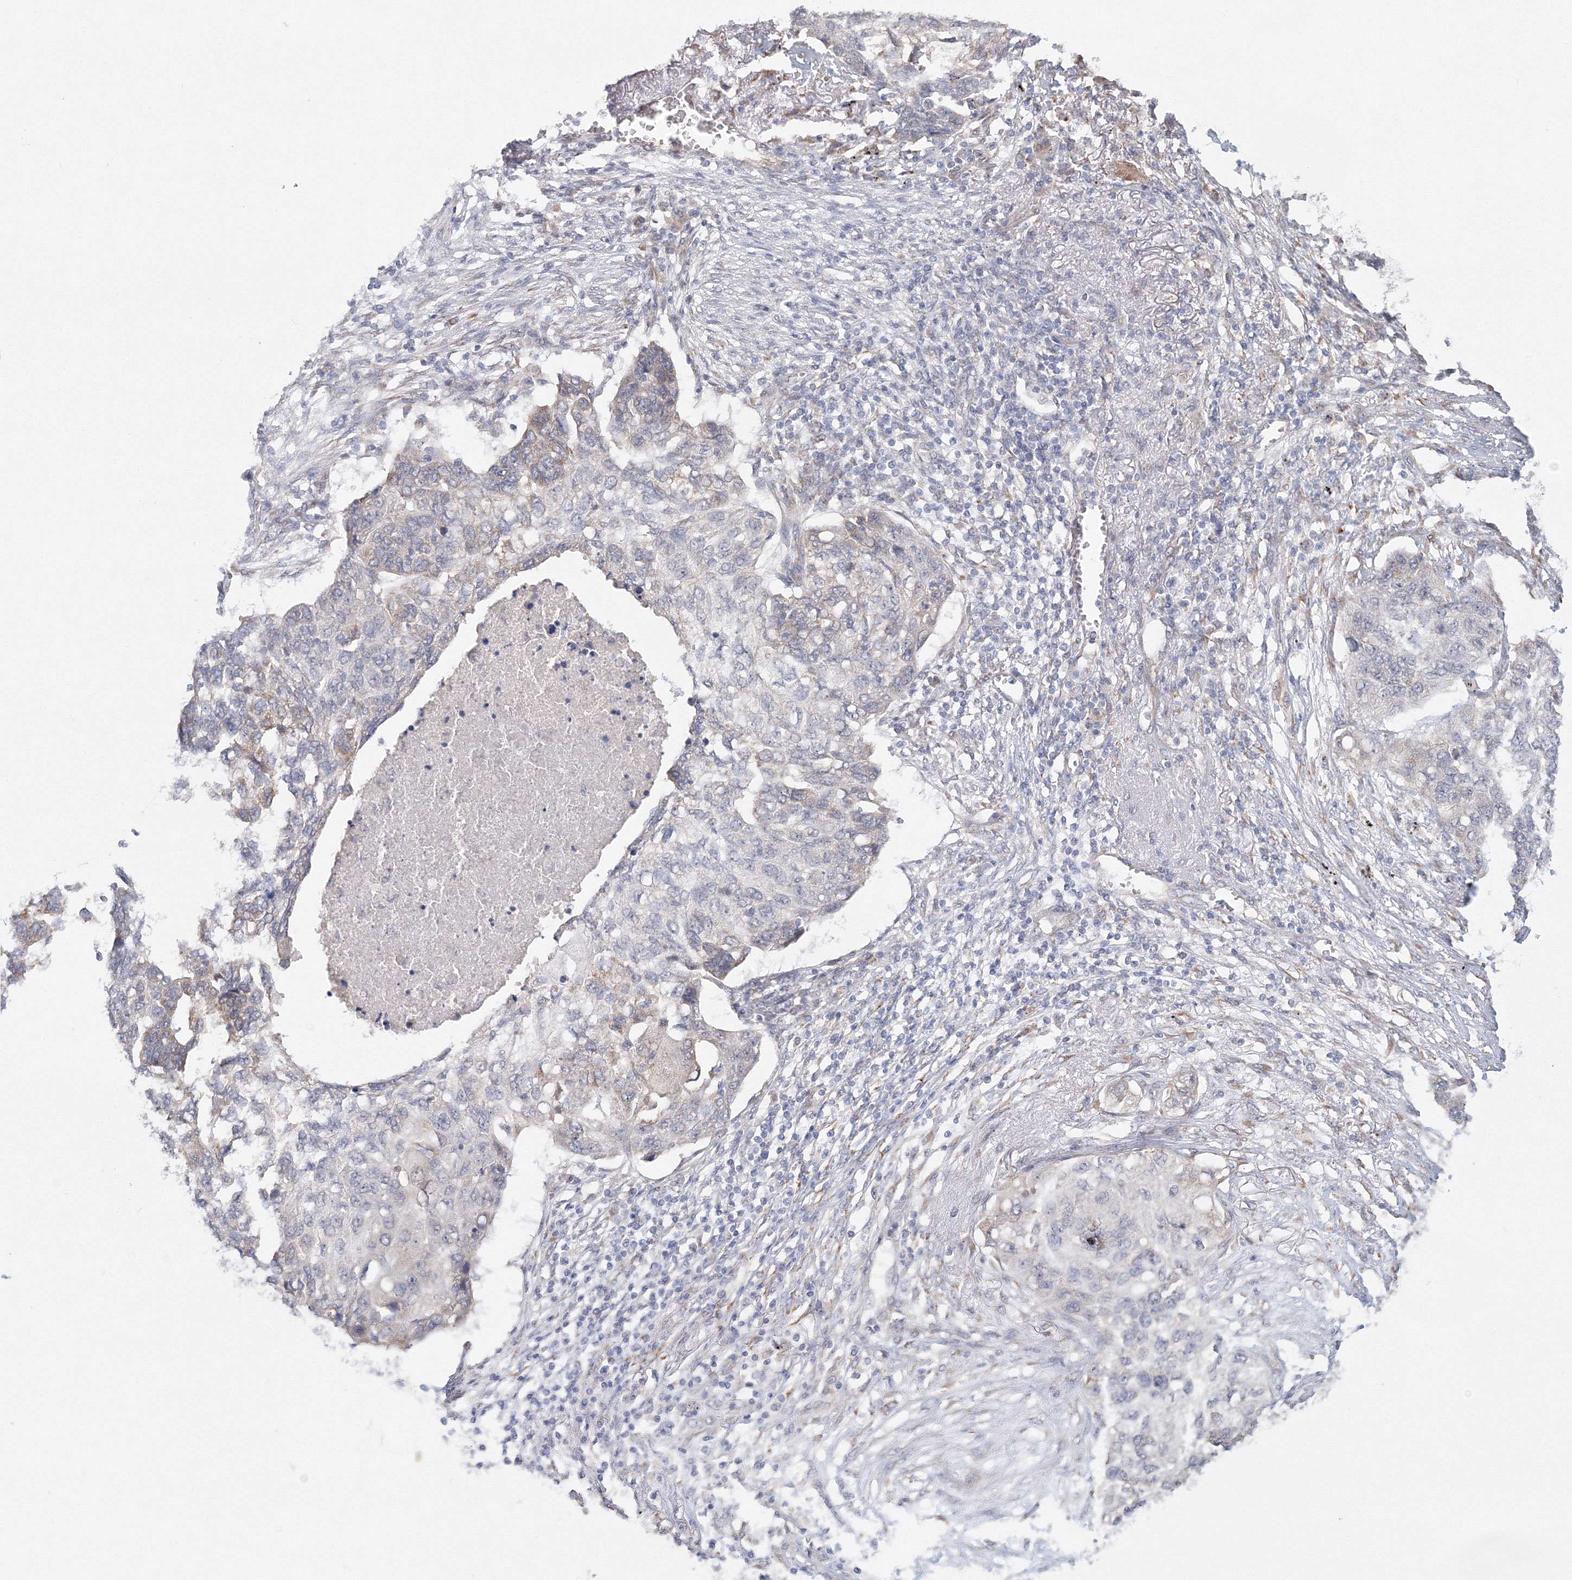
{"staining": {"intensity": "negative", "quantity": "none", "location": "none"}, "tissue": "lung cancer", "cell_type": "Tumor cells", "image_type": "cancer", "snomed": [{"axis": "morphology", "description": "Squamous cell carcinoma, NOS"}, {"axis": "topography", "description": "Lung"}], "caption": "High magnification brightfield microscopy of lung squamous cell carcinoma stained with DAB (3,3'-diaminobenzidine) (brown) and counterstained with hematoxylin (blue): tumor cells show no significant expression.", "gene": "DHRS12", "patient": {"sex": "female", "age": 63}}